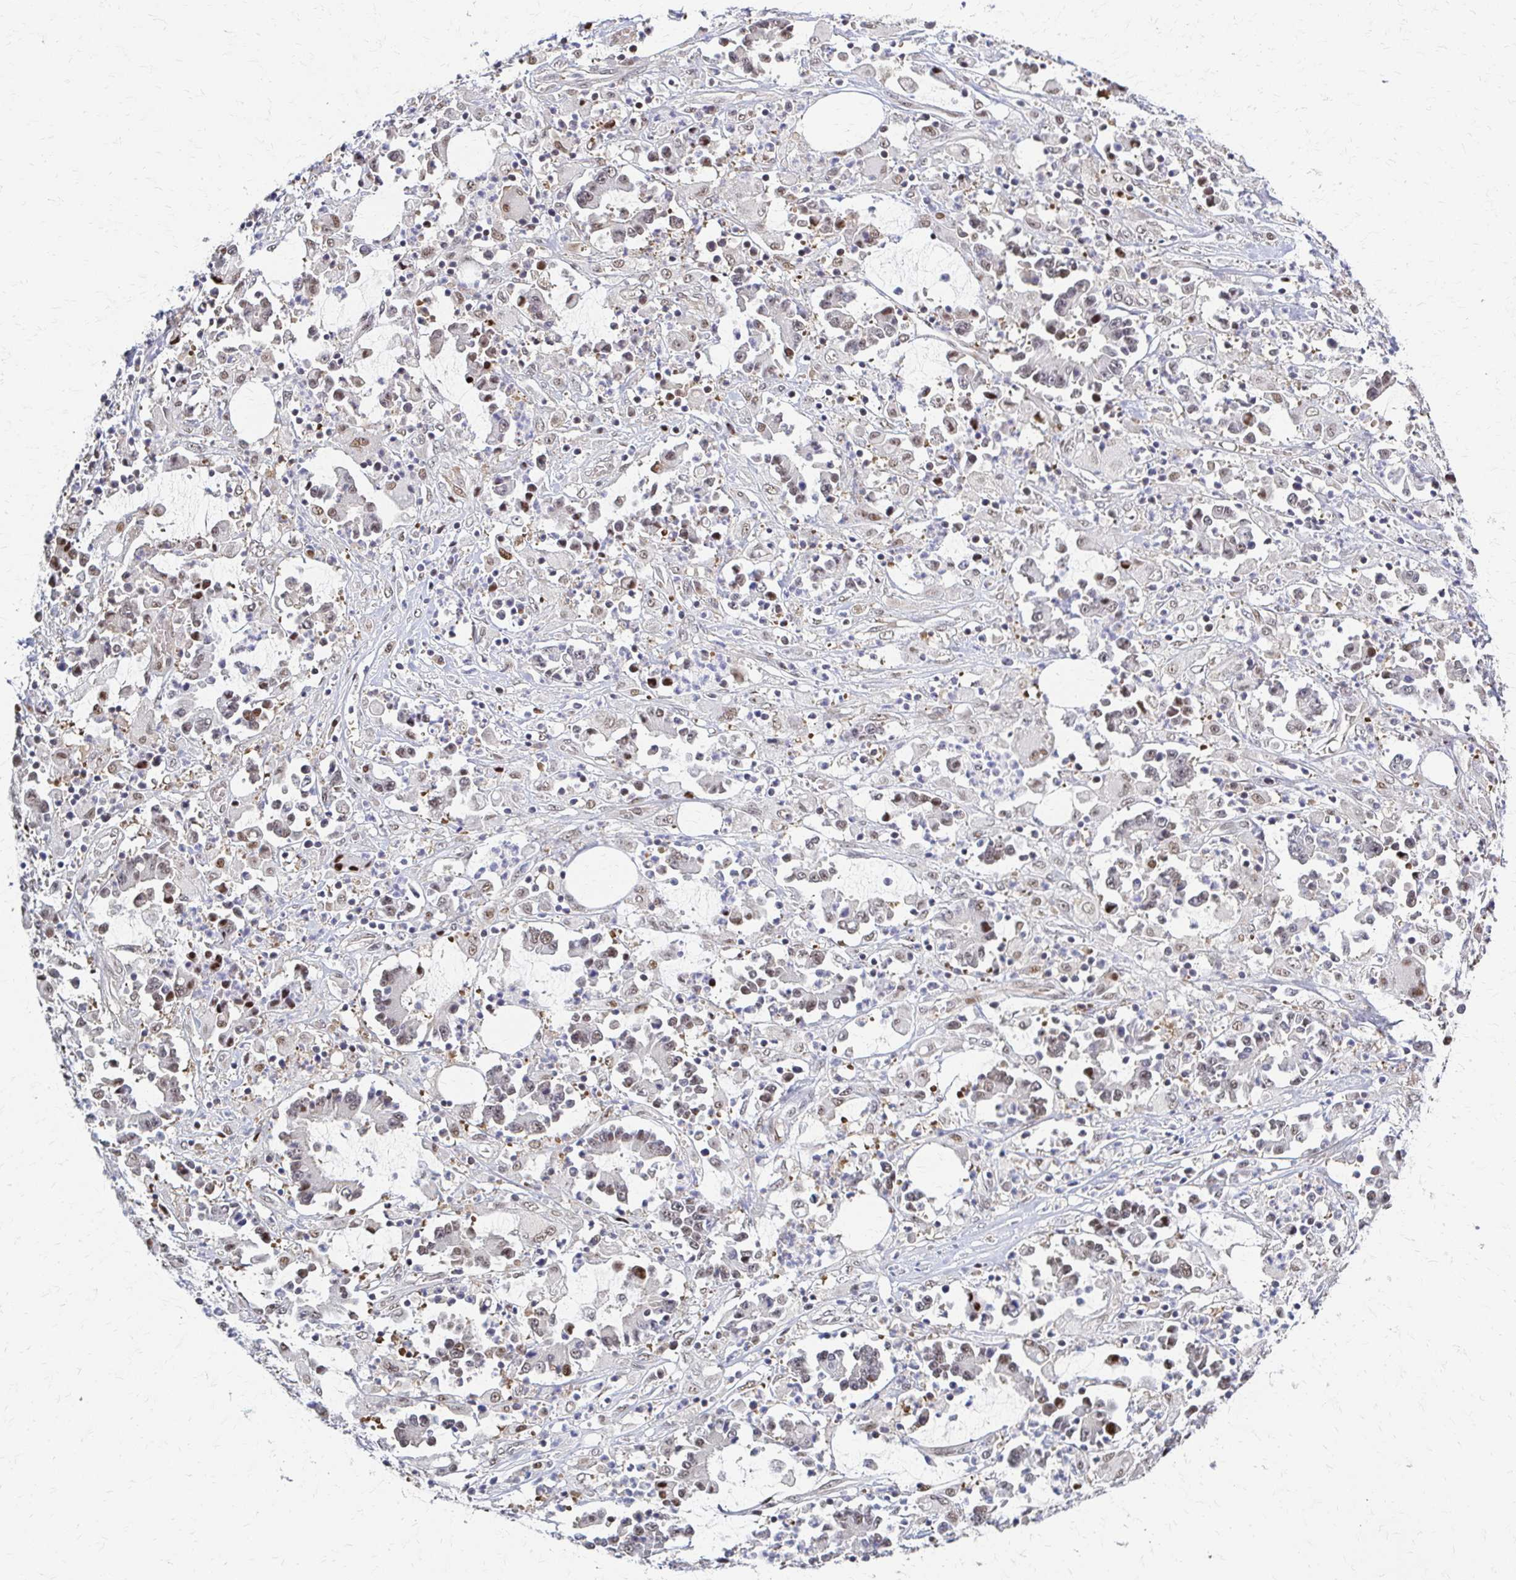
{"staining": {"intensity": "weak", "quantity": ">75%", "location": "nuclear"}, "tissue": "stomach cancer", "cell_type": "Tumor cells", "image_type": "cancer", "snomed": [{"axis": "morphology", "description": "Adenocarcinoma, NOS"}, {"axis": "topography", "description": "Stomach, upper"}], "caption": "IHC image of stomach adenocarcinoma stained for a protein (brown), which reveals low levels of weak nuclear positivity in about >75% of tumor cells.", "gene": "PSMD7", "patient": {"sex": "male", "age": 68}}